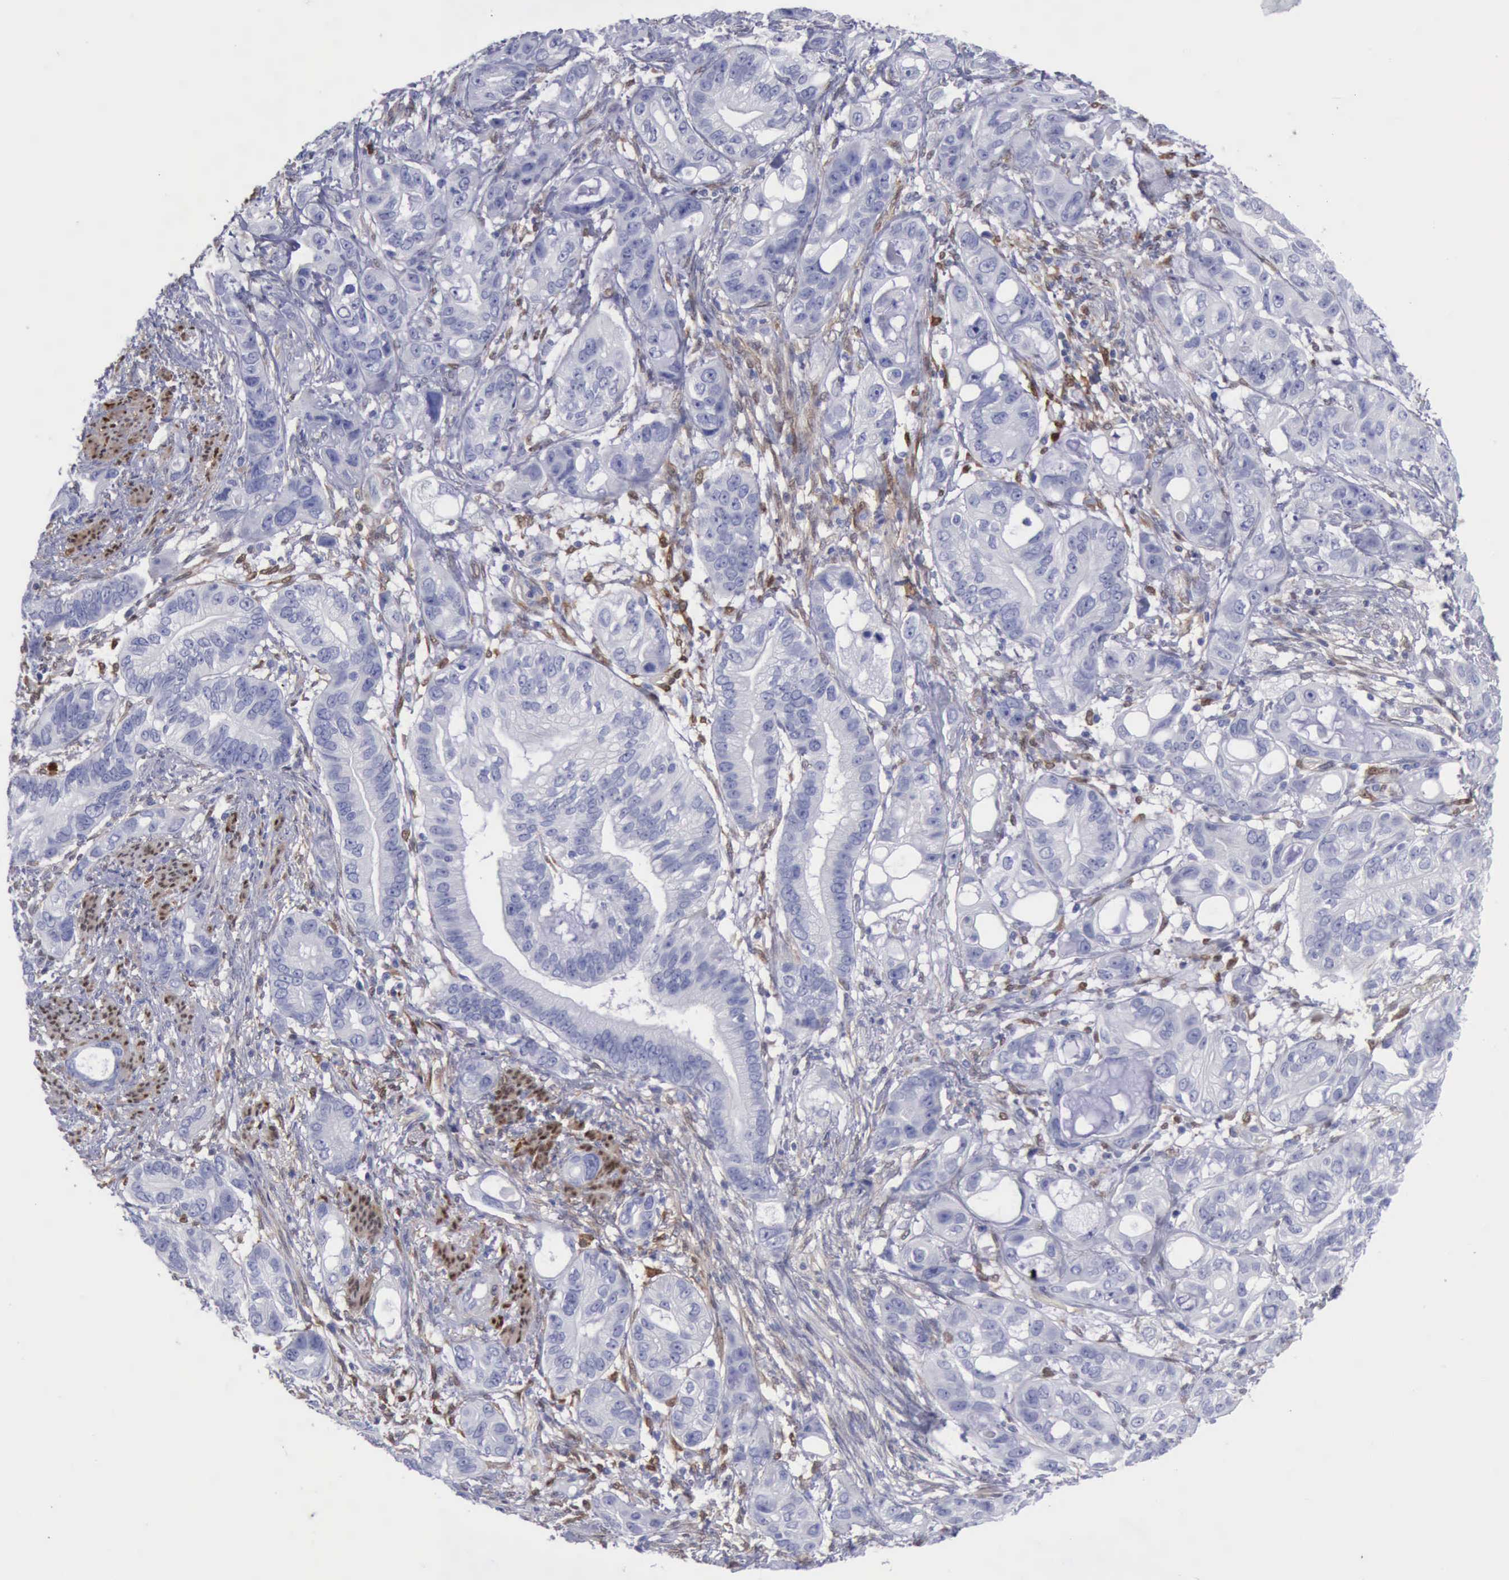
{"staining": {"intensity": "negative", "quantity": "none", "location": "none"}, "tissue": "stomach cancer", "cell_type": "Tumor cells", "image_type": "cancer", "snomed": [{"axis": "morphology", "description": "Adenocarcinoma, NOS"}, {"axis": "topography", "description": "Stomach, upper"}], "caption": "Immunohistochemistry histopathology image of neoplastic tissue: human stomach adenocarcinoma stained with DAB shows no significant protein staining in tumor cells.", "gene": "FHL1", "patient": {"sex": "male", "age": 47}}